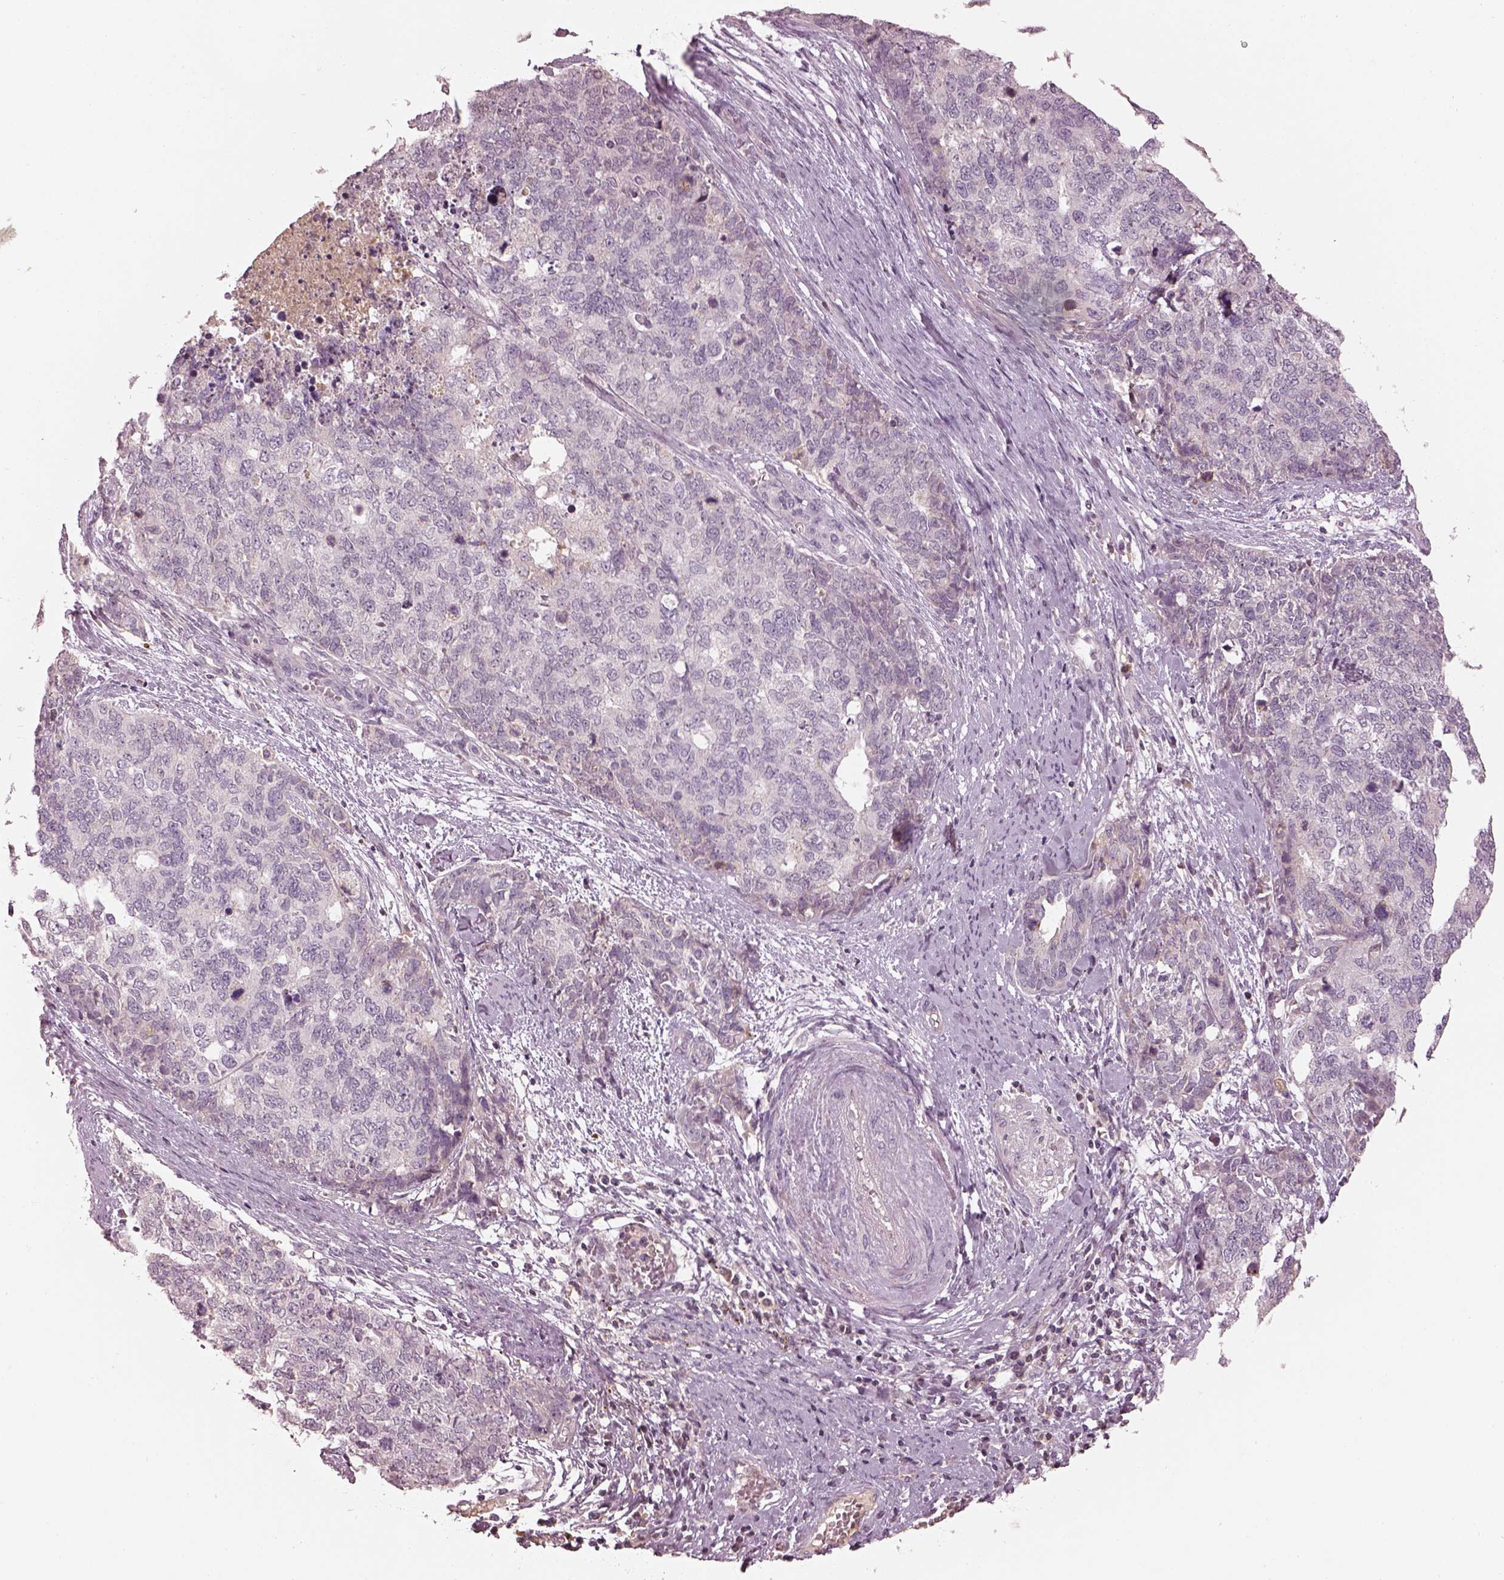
{"staining": {"intensity": "negative", "quantity": "none", "location": "none"}, "tissue": "cervical cancer", "cell_type": "Tumor cells", "image_type": "cancer", "snomed": [{"axis": "morphology", "description": "Squamous cell carcinoma, NOS"}, {"axis": "topography", "description": "Cervix"}], "caption": "DAB immunohistochemical staining of human squamous cell carcinoma (cervical) shows no significant expression in tumor cells.", "gene": "TLX3", "patient": {"sex": "female", "age": 63}}